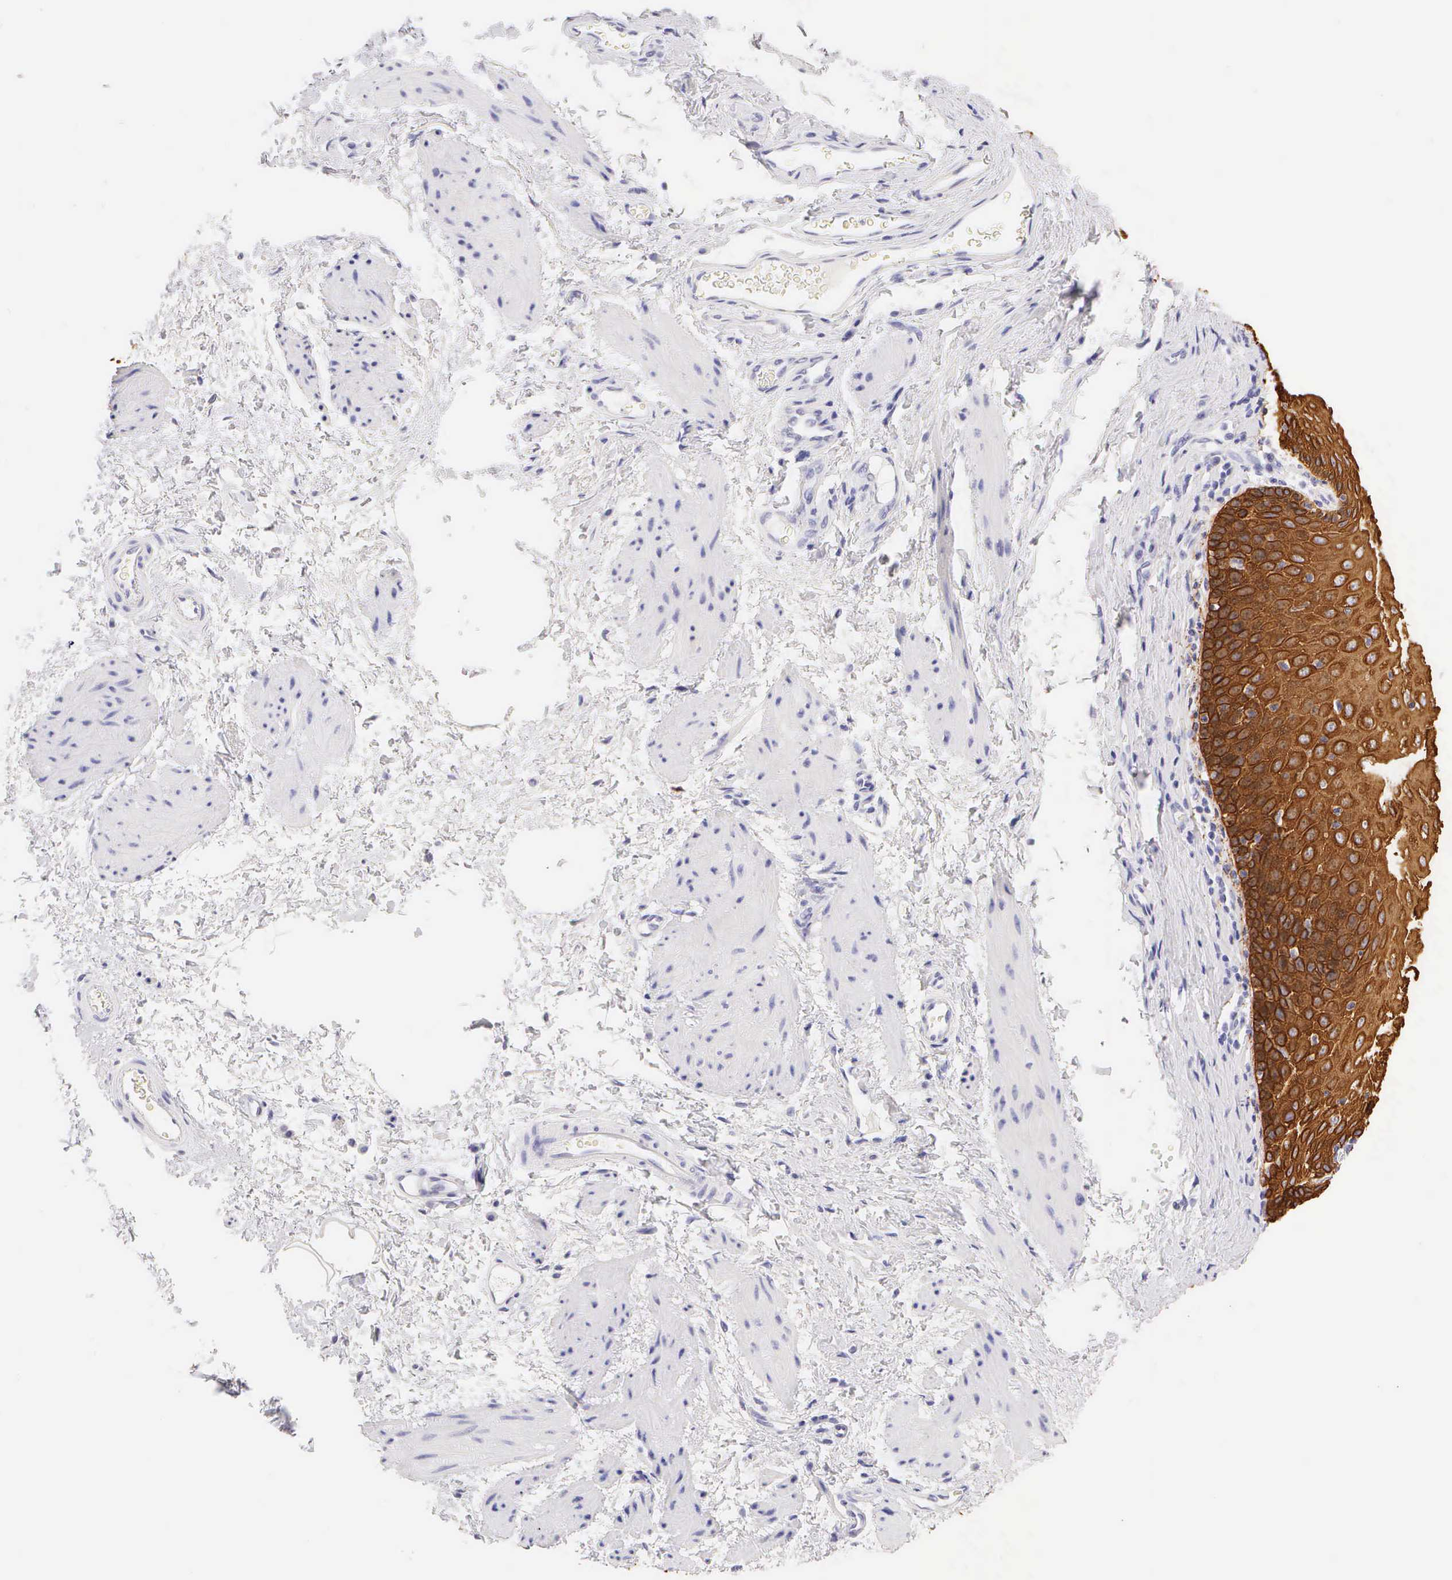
{"staining": {"intensity": "strong", "quantity": ">75%", "location": "cytoplasmic/membranous"}, "tissue": "esophagus", "cell_type": "Squamous epithelial cells", "image_type": "normal", "snomed": [{"axis": "morphology", "description": "Normal tissue, NOS"}, {"axis": "topography", "description": "Esophagus"}], "caption": "Immunohistochemistry micrograph of normal human esophagus stained for a protein (brown), which demonstrates high levels of strong cytoplasmic/membranous expression in approximately >75% of squamous epithelial cells.", "gene": "KRT17", "patient": {"sex": "female", "age": 61}}